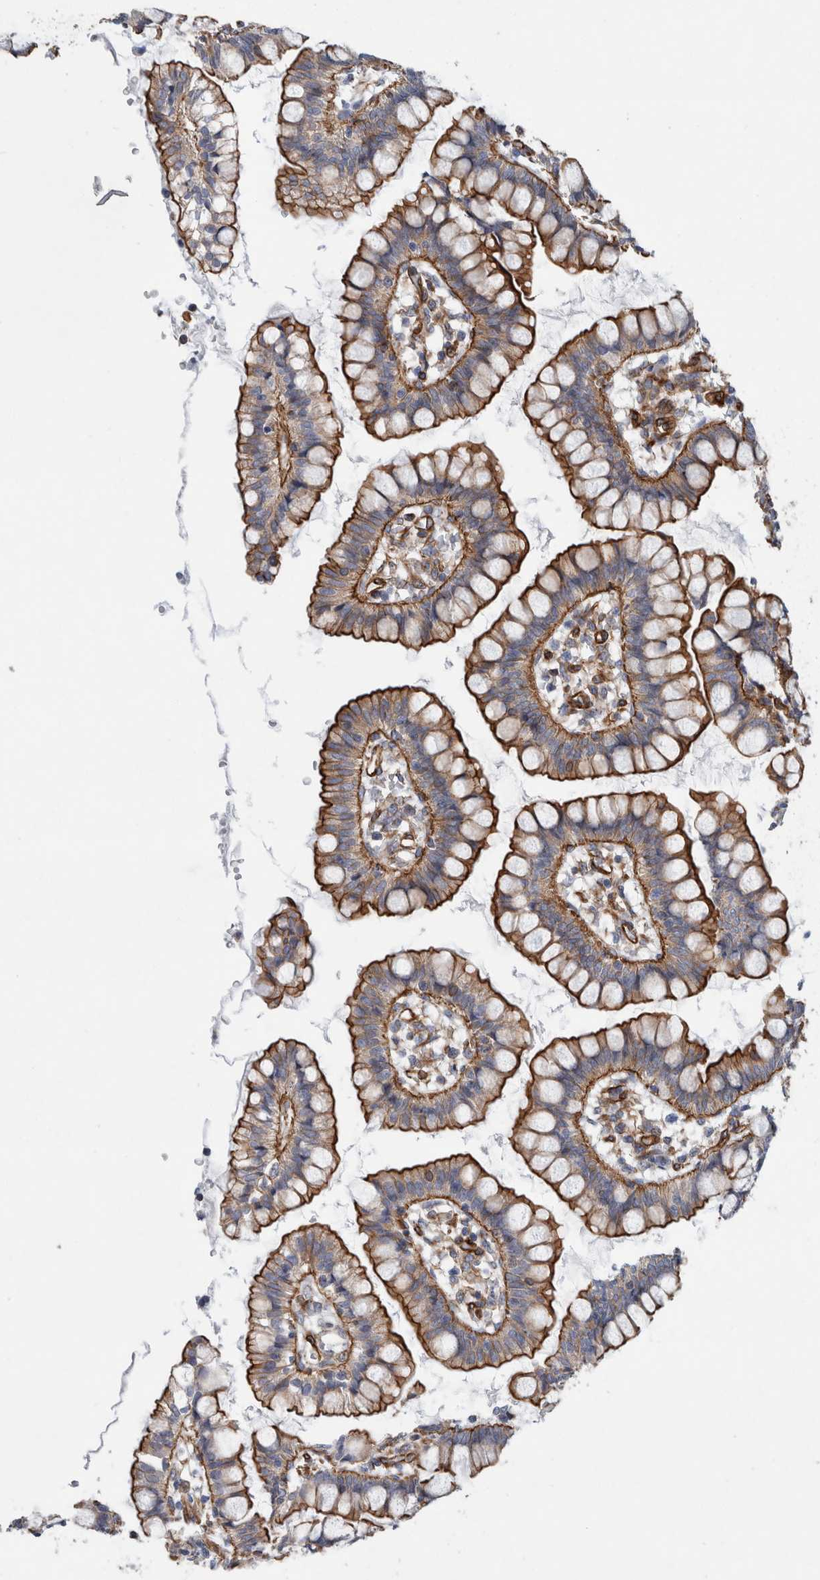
{"staining": {"intensity": "strong", "quantity": ">75%", "location": "cytoplasmic/membranous"}, "tissue": "small intestine", "cell_type": "Glandular cells", "image_type": "normal", "snomed": [{"axis": "morphology", "description": "Normal tissue, NOS"}, {"axis": "morphology", "description": "Developmental malformation"}, {"axis": "topography", "description": "Small intestine"}], "caption": "This histopathology image exhibits immunohistochemistry (IHC) staining of normal small intestine, with high strong cytoplasmic/membranous expression in about >75% of glandular cells.", "gene": "PLEC", "patient": {"sex": "male"}}